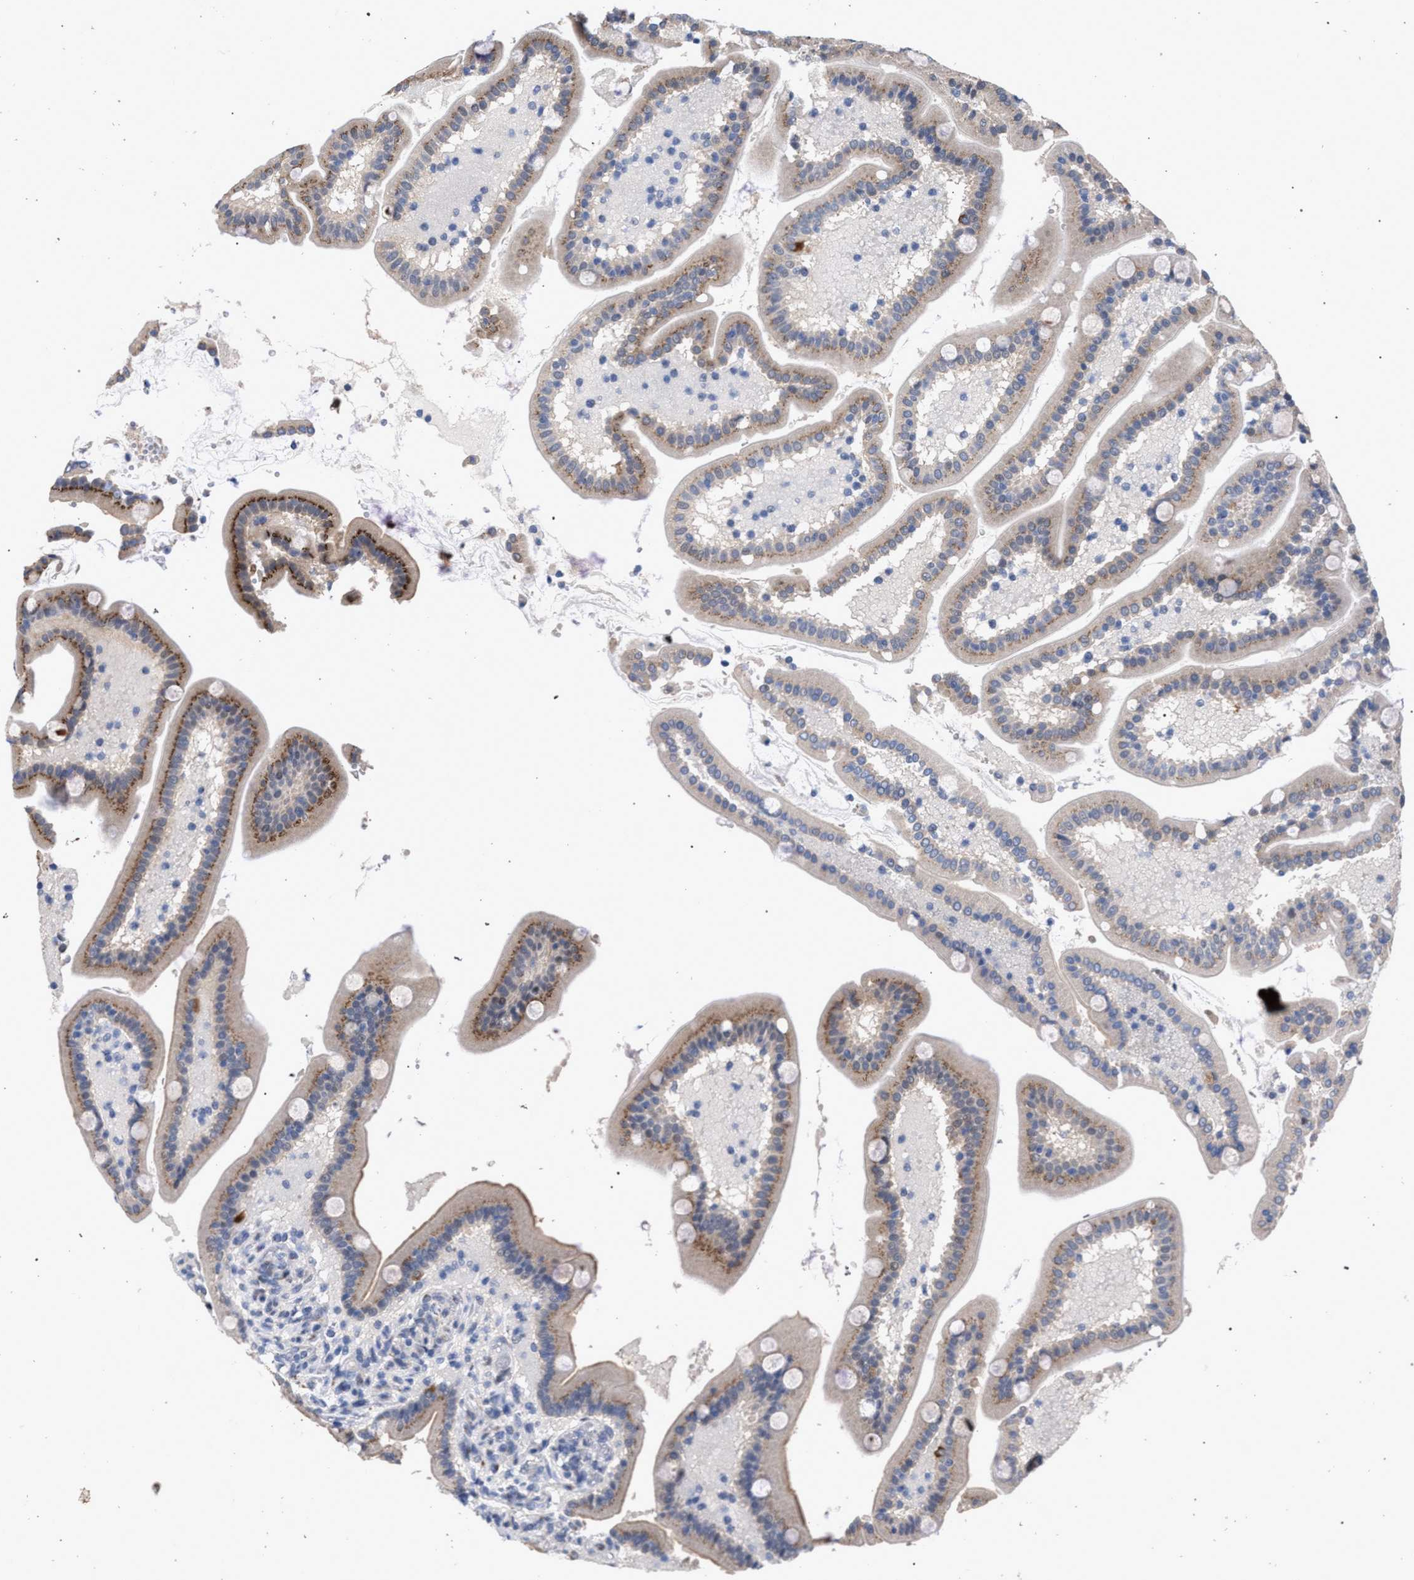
{"staining": {"intensity": "moderate", "quantity": "25%-75%", "location": "cytoplasmic/membranous"}, "tissue": "duodenum", "cell_type": "Glandular cells", "image_type": "normal", "snomed": [{"axis": "morphology", "description": "Normal tissue, NOS"}, {"axis": "topography", "description": "Duodenum"}], "caption": "Immunohistochemistry (IHC) of normal human duodenum shows medium levels of moderate cytoplasmic/membranous expression in approximately 25%-75% of glandular cells.", "gene": "GOLGA2", "patient": {"sex": "male", "age": 54}}